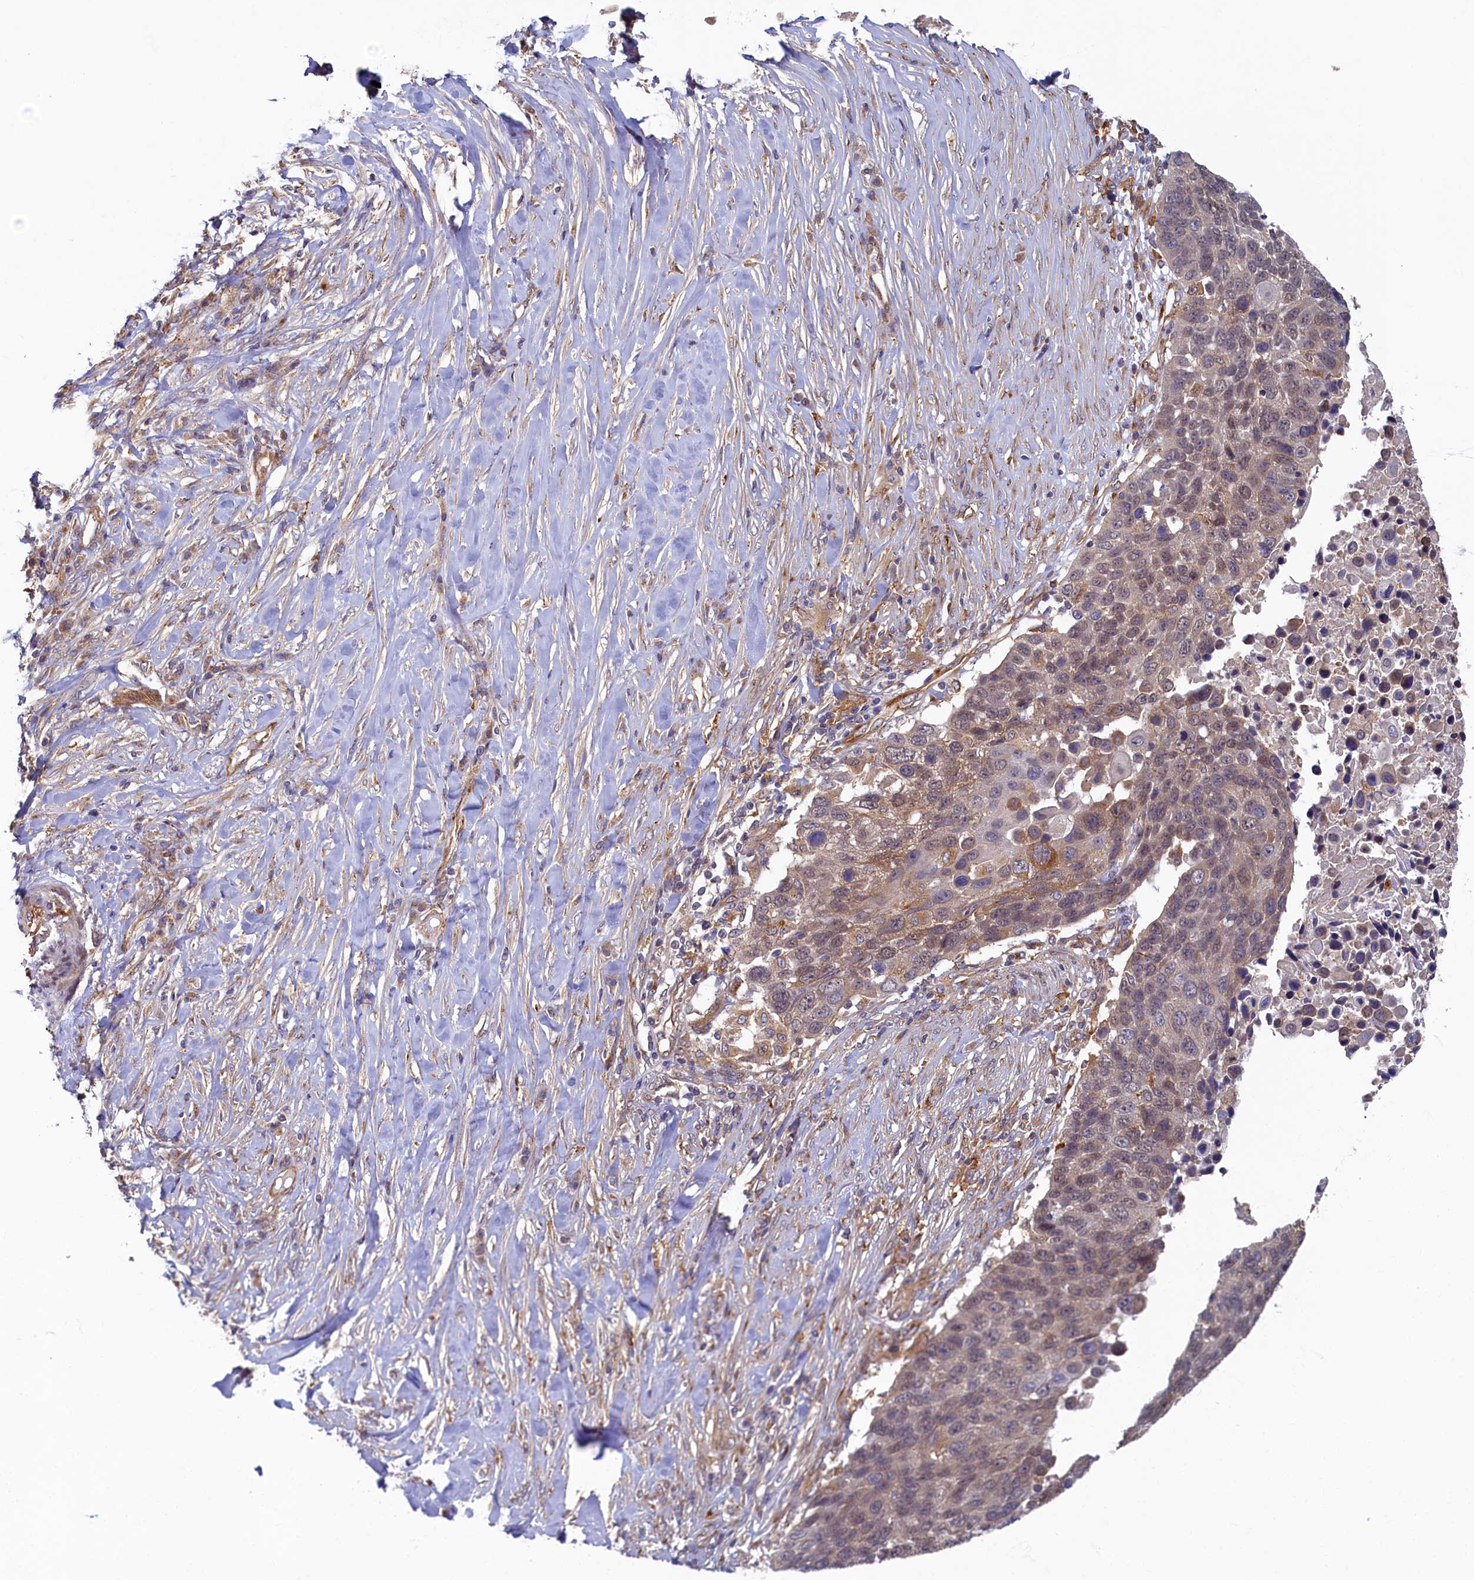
{"staining": {"intensity": "moderate", "quantity": "<25%", "location": "cytoplasmic/membranous,nuclear"}, "tissue": "lung cancer", "cell_type": "Tumor cells", "image_type": "cancer", "snomed": [{"axis": "morphology", "description": "Normal tissue, NOS"}, {"axis": "morphology", "description": "Squamous cell carcinoma, NOS"}, {"axis": "topography", "description": "Lymph node"}, {"axis": "topography", "description": "Lung"}], "caption": "Lung cancer stained with DAB (3,3'-diaminobenzidine) IHC displays low levels of moderate cytoplasmic/membranous and nuclear positivity in approximately <25% of tumor cells. Nuclei are stained in blue.", "gene": "STX12", "patient": {"sex": "male", "age": 66}}